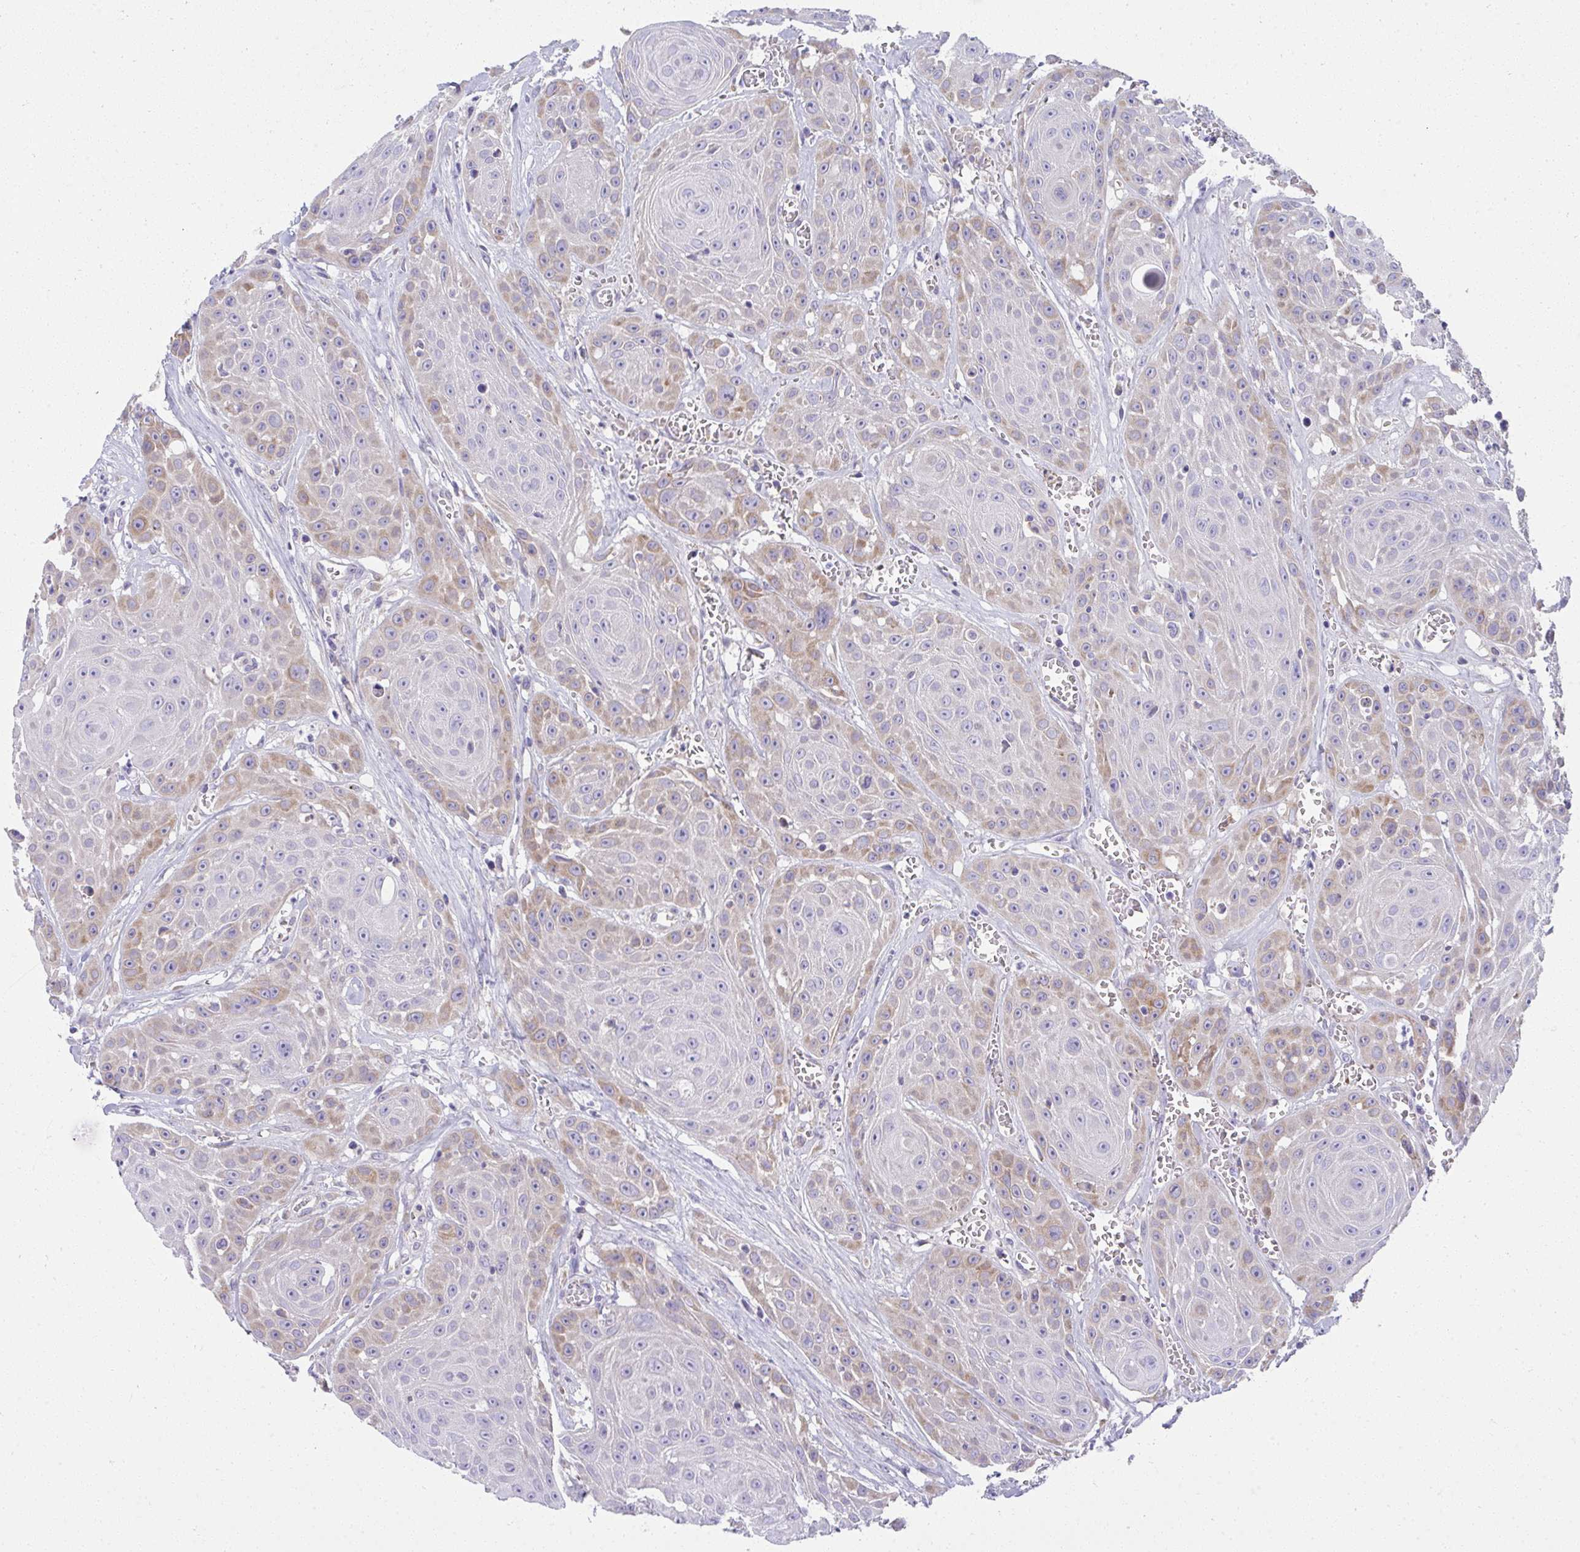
{"staining": {"intensity": "weak", "quantity": "25%-75%", "location": "cytoplasmic/membranous"}, "tissue": "head and neck cancer", "cell_type": "Tumor cells", "image_type": "cancer", "snomed": [{"axis": "morphology", "description": "Squamous cell carcinoma, NOS"}, {"axis": "topography", "description": "Oral tissue"}, {"axis": "topography", "description": "Head-Neck"}], "caption": "Brown immunohistochemical staining in head and neck squamous cell carcinoma shows weak cytoplasmic/membranous staining in approximately 25%-75% of tumor cells.", "gene": "FASLG", "patient": {"sex": "male", "age": 81}}